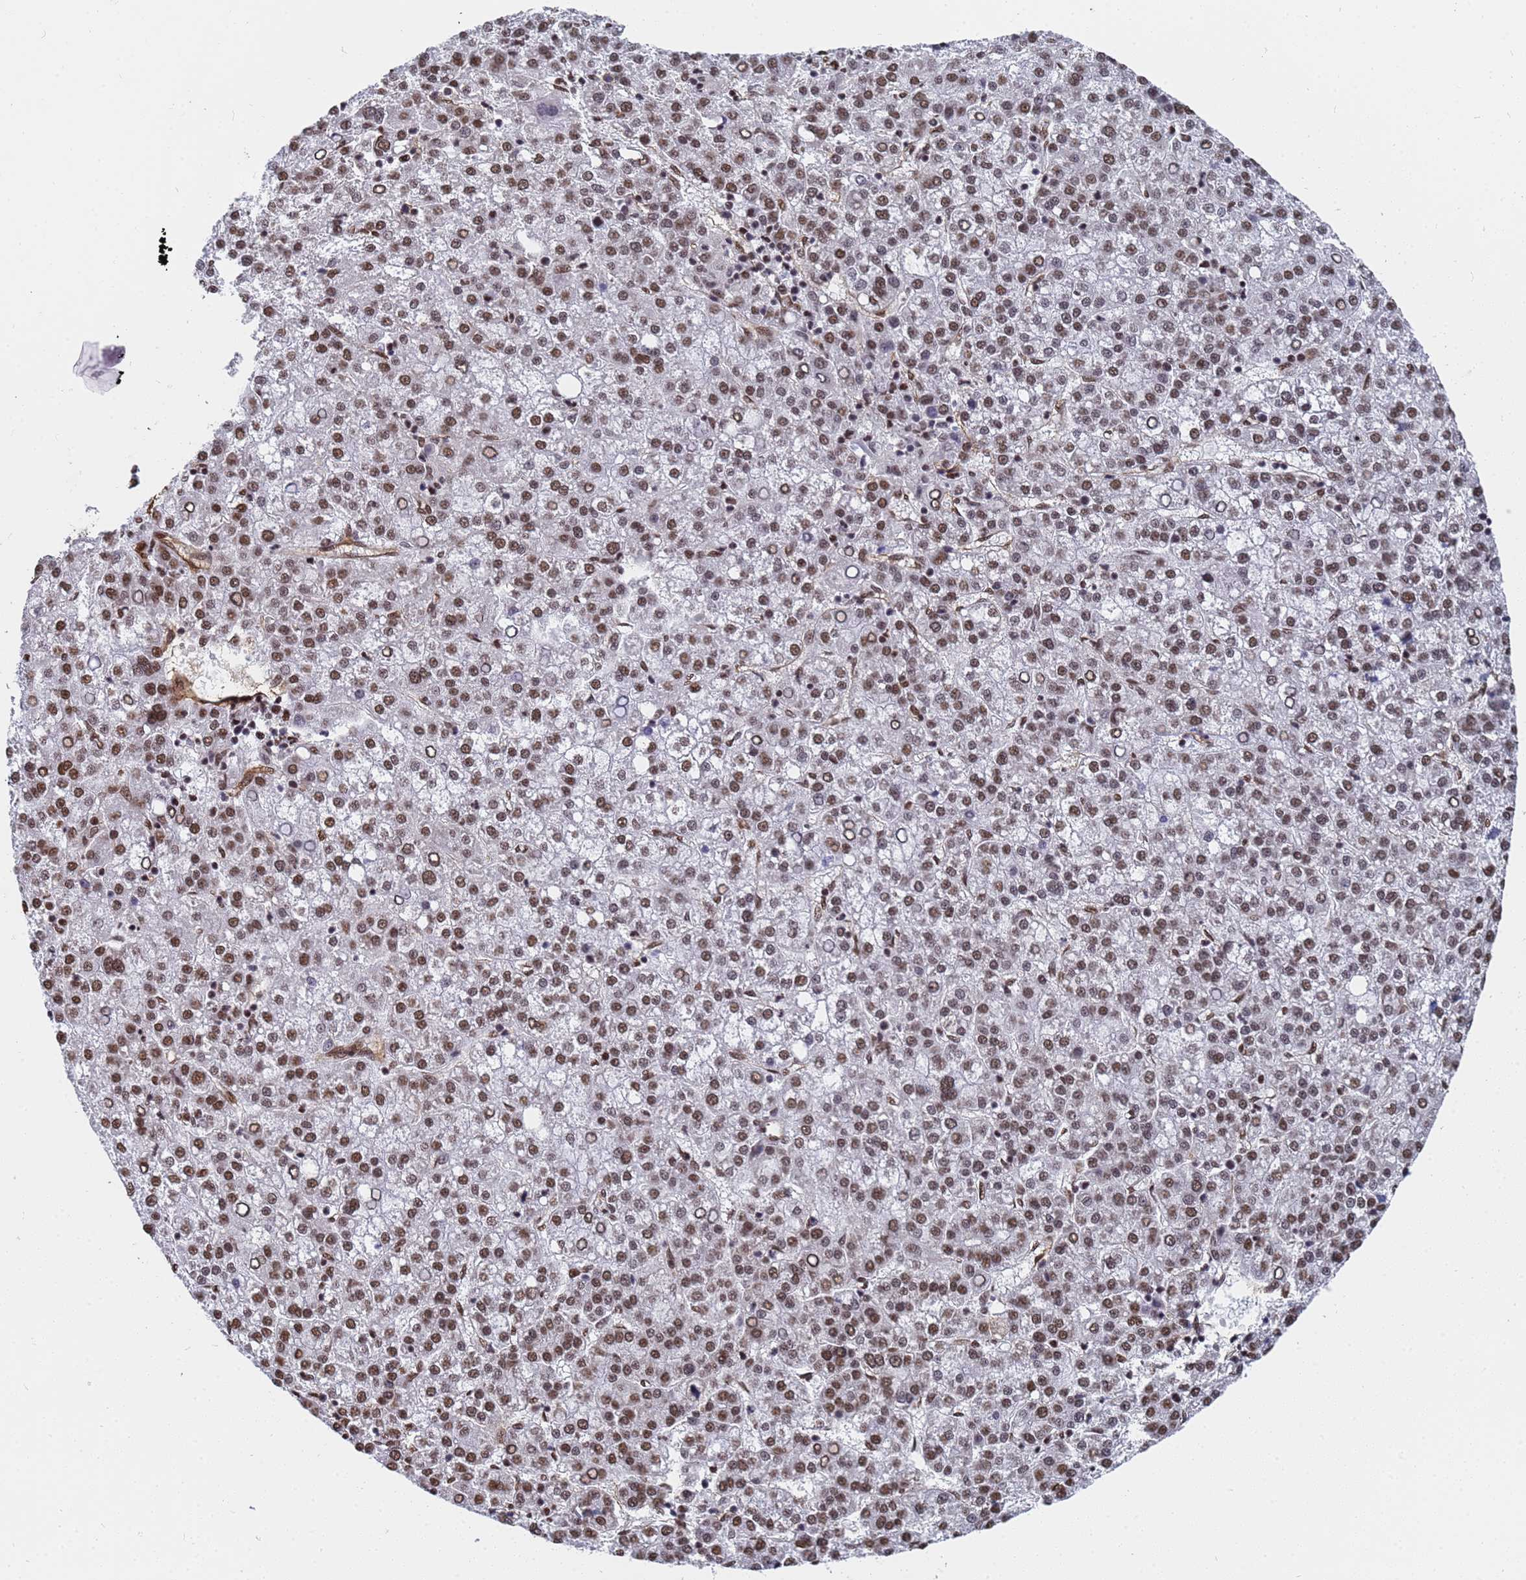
{"staining": {"intensity": "moderate", "quantity": ">75%", "location": "nuclear"}, "tissue": "liver cancer", "cell_type": "Tumor cells", "image_type": "cancer", "snomed": [{"axis": "morphology", "description": "Carcinoma, Hepatocellular, NOS"}, {"axis": "topography", "description": "Liver"}], "caption": "Liver hepatocellular carcinoma tissue demonstrates moderate nuclear positivity in approximately >75% of tumor cells", "gene": "RAVER2", "patient": {"sex": "female", "age": 58}}